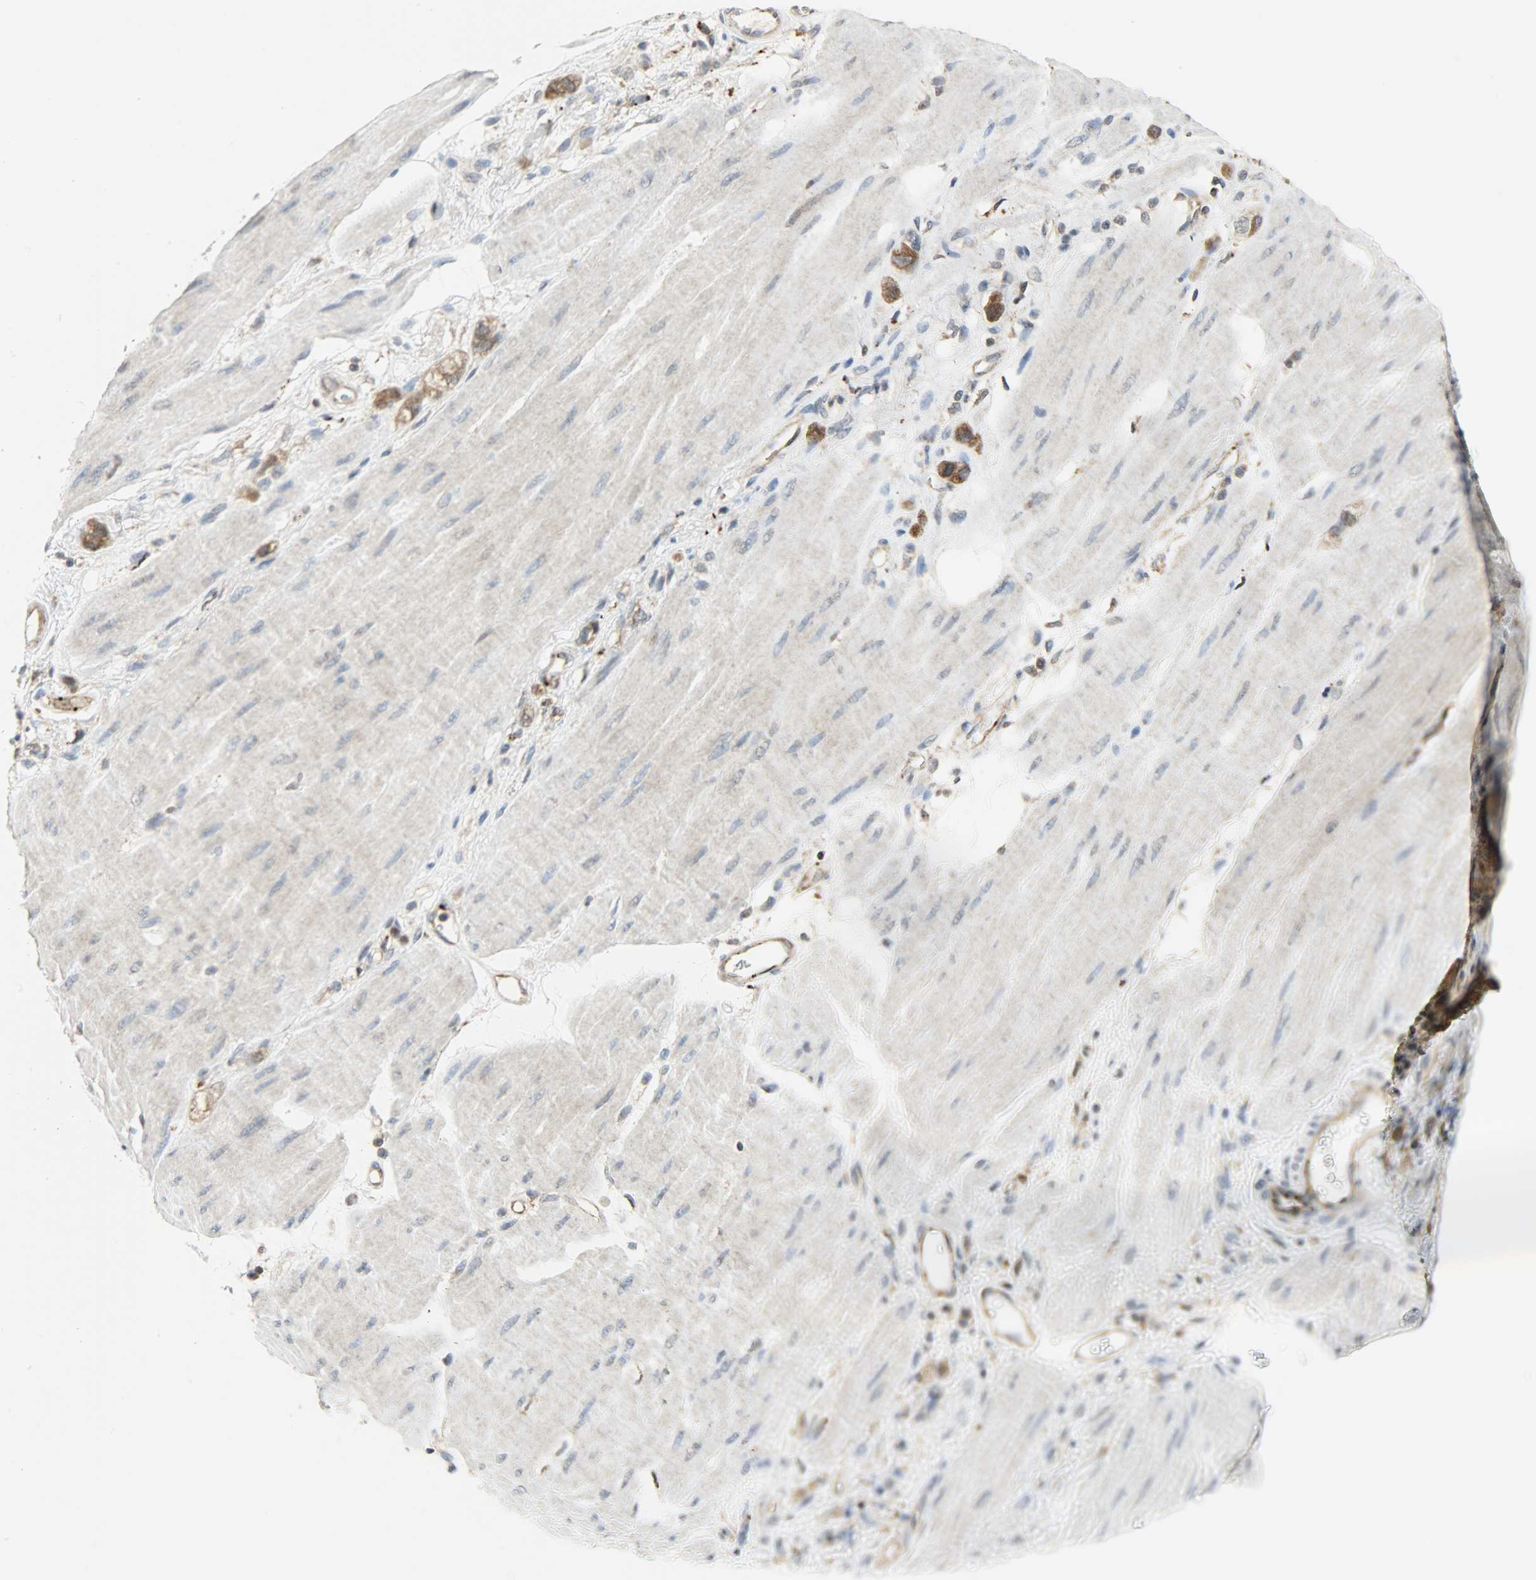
{"staining": {"intensity": "moderate", "quantity": ">75%", "location": "cytoplasmic/membranous"}, "tissue": "stomach cancer", "cell_type": "Tumor cells", "image_type": "cancer", "snomed": [{"axis": "morphology", "description": "Adenocarcinoma, NOS"}, {"axis": "topography", "description": "Stomach"}], "caption": "Adenocarcinoma (stomach) stained for a protein exhibits moderate cytoplasmic/membranous positivity in tumor cells. (DAB = brown stain, brightfield microscopy at high magnification).", "gene": "GIT2", "patient": {"sex": "male", "age": 82}}